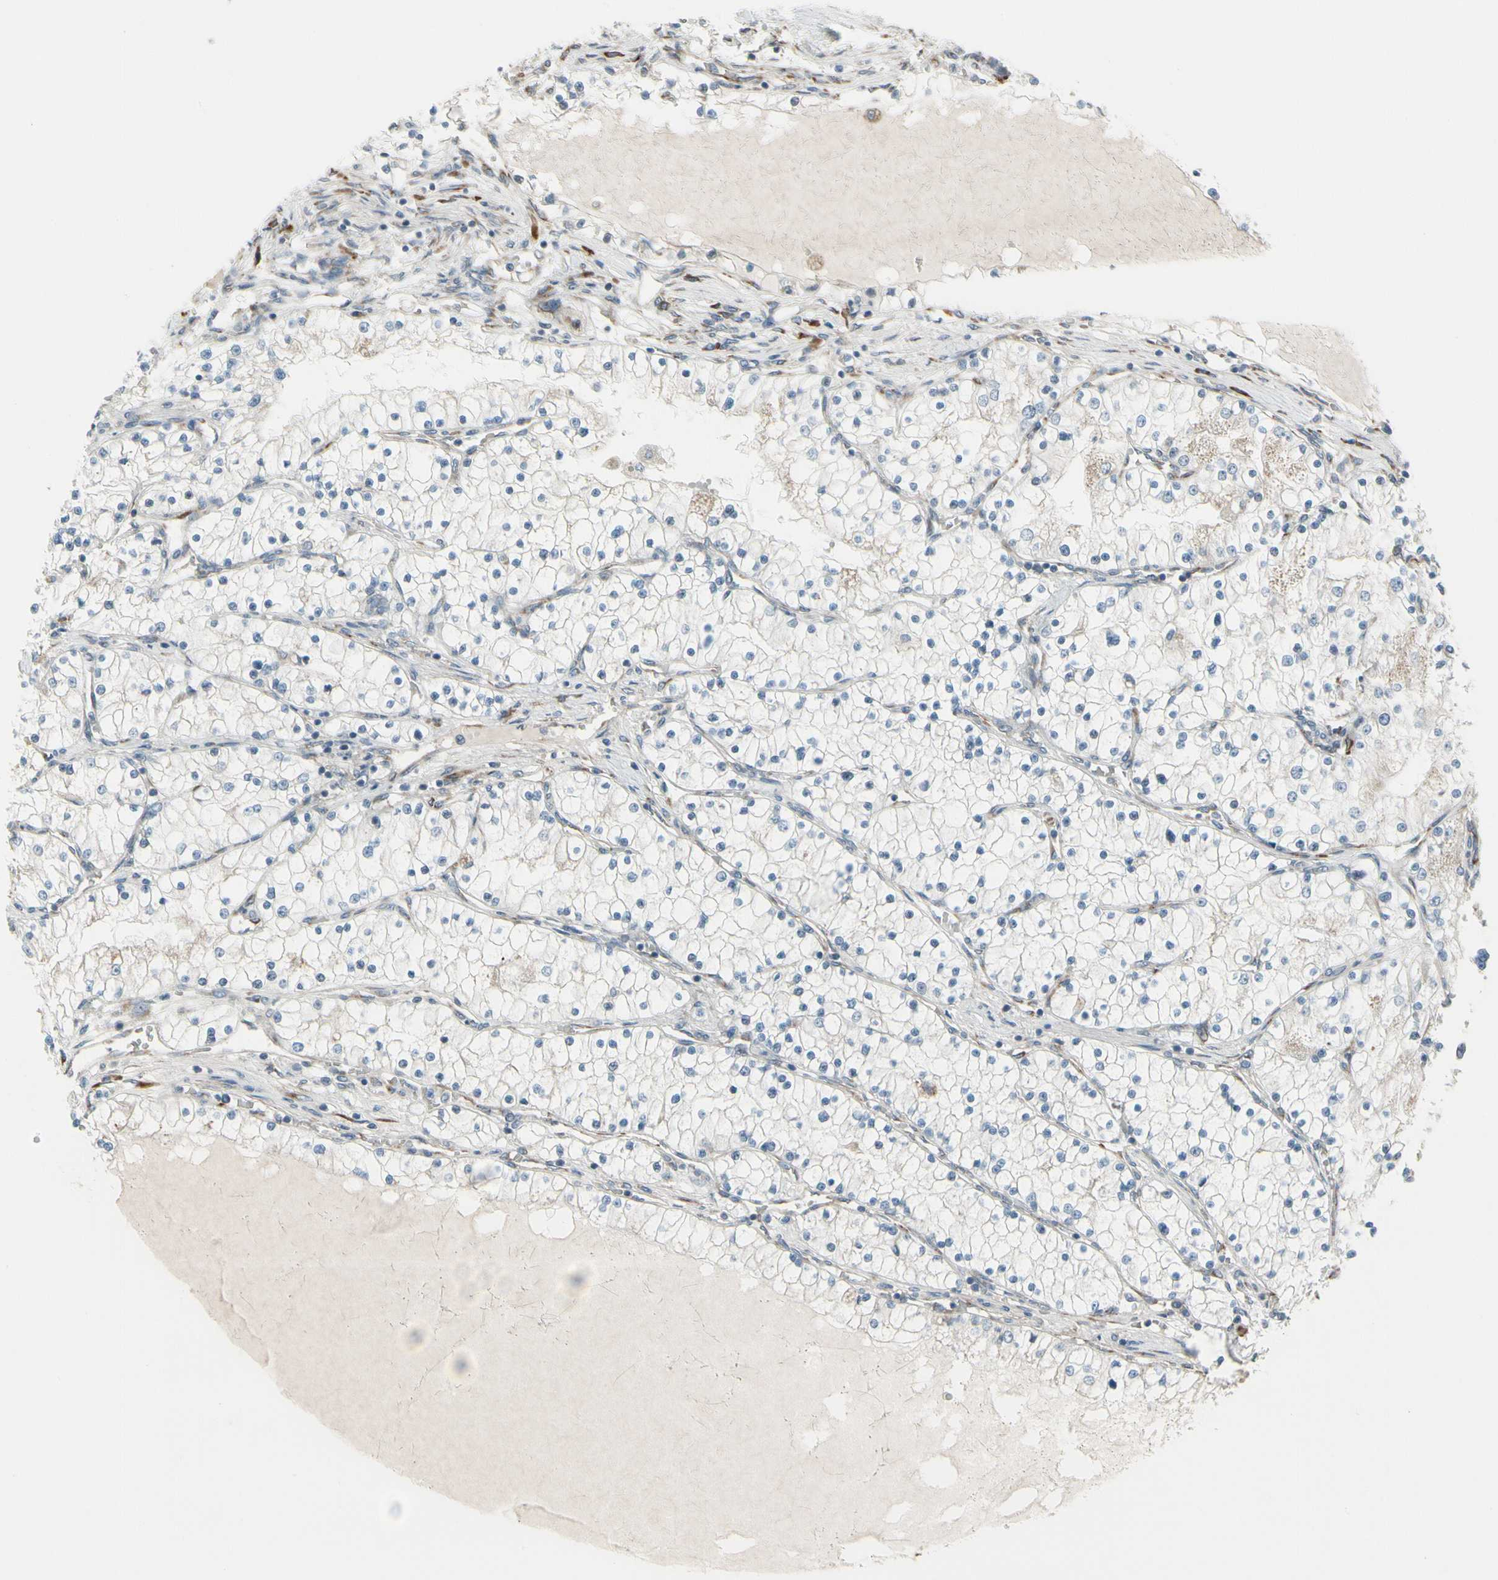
{"staining": {"intensity": "weak", "quantity": "<25%", "location": "cytoplasmic/membranous"}, "tissue": "renal cancer", "cell_type": "Tumor cells", "image_type": "cancer", "snomed": [{"axis": "morphology", "description": "Adenocarcinoma, NOS"}, {"axis": "topography", "description": "Kidney"}], "caption": "High power microscopy image of an immunohistochemistry (IHC) image of adenocarcinoma (renal), revealing no significant expression in tumor cells.", "gene": "FNDC3A", "patient": {"sex": "male", "age": 68}}